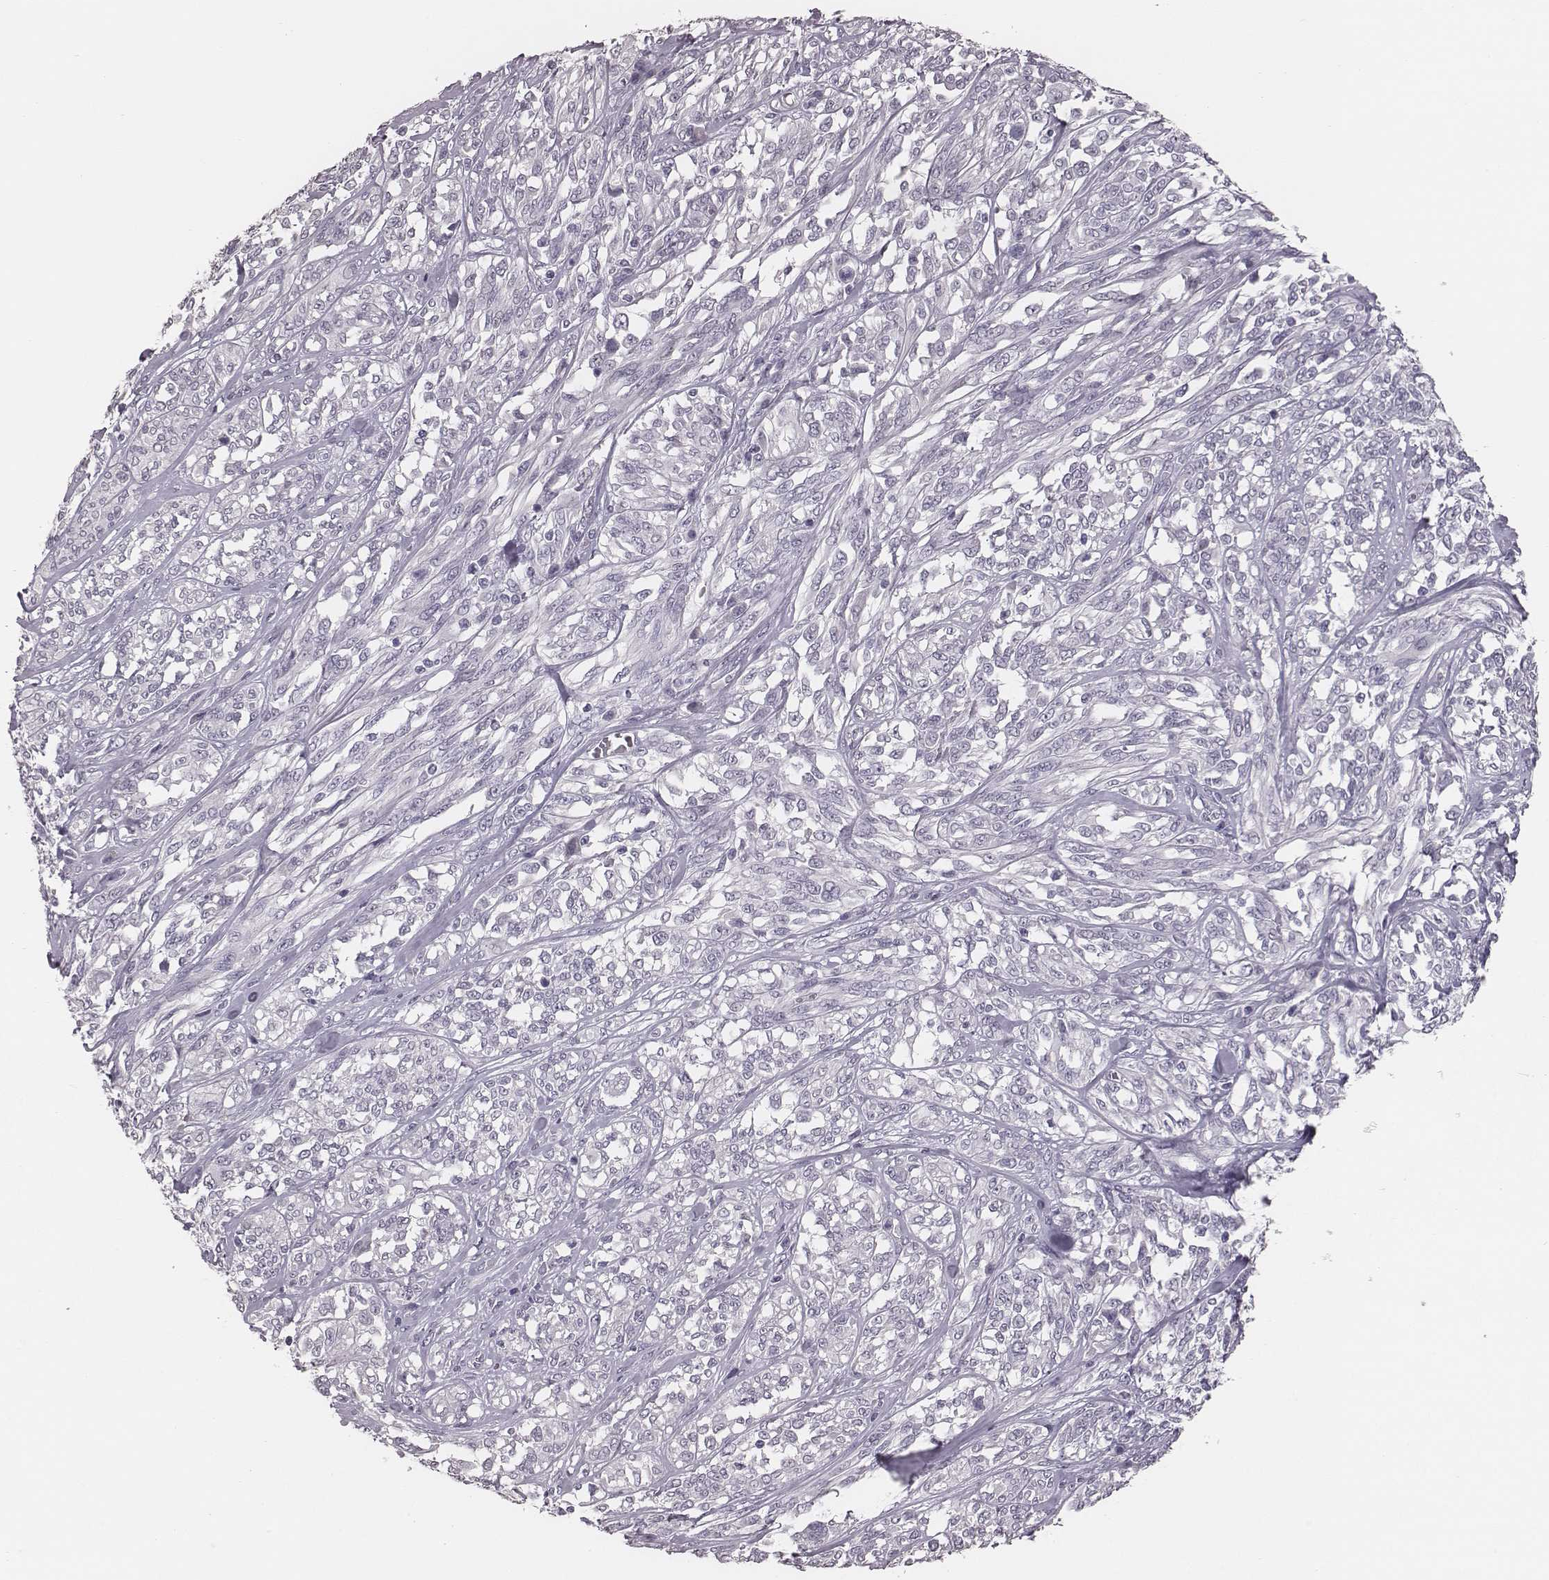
{"staining": {"intensity": "negative", "quantity": "none", "location": "none"}, "tissue": "melanoma", "cell_type": "Tumor cells", "image_type": "cancer", "snomed": [{"axis": "morphology", "description": "Malignant melanoma, NOS"}, {"axis": "topography", "description": "Skin"}], "caption": "Micrograph shows no significant protein staining in tumor cells of melanoma. (DAB IHC visualized using brightfield microscopy, high magnification).", "gene": "CSHL1", "patient": {"sex": "female", "age": 91}}